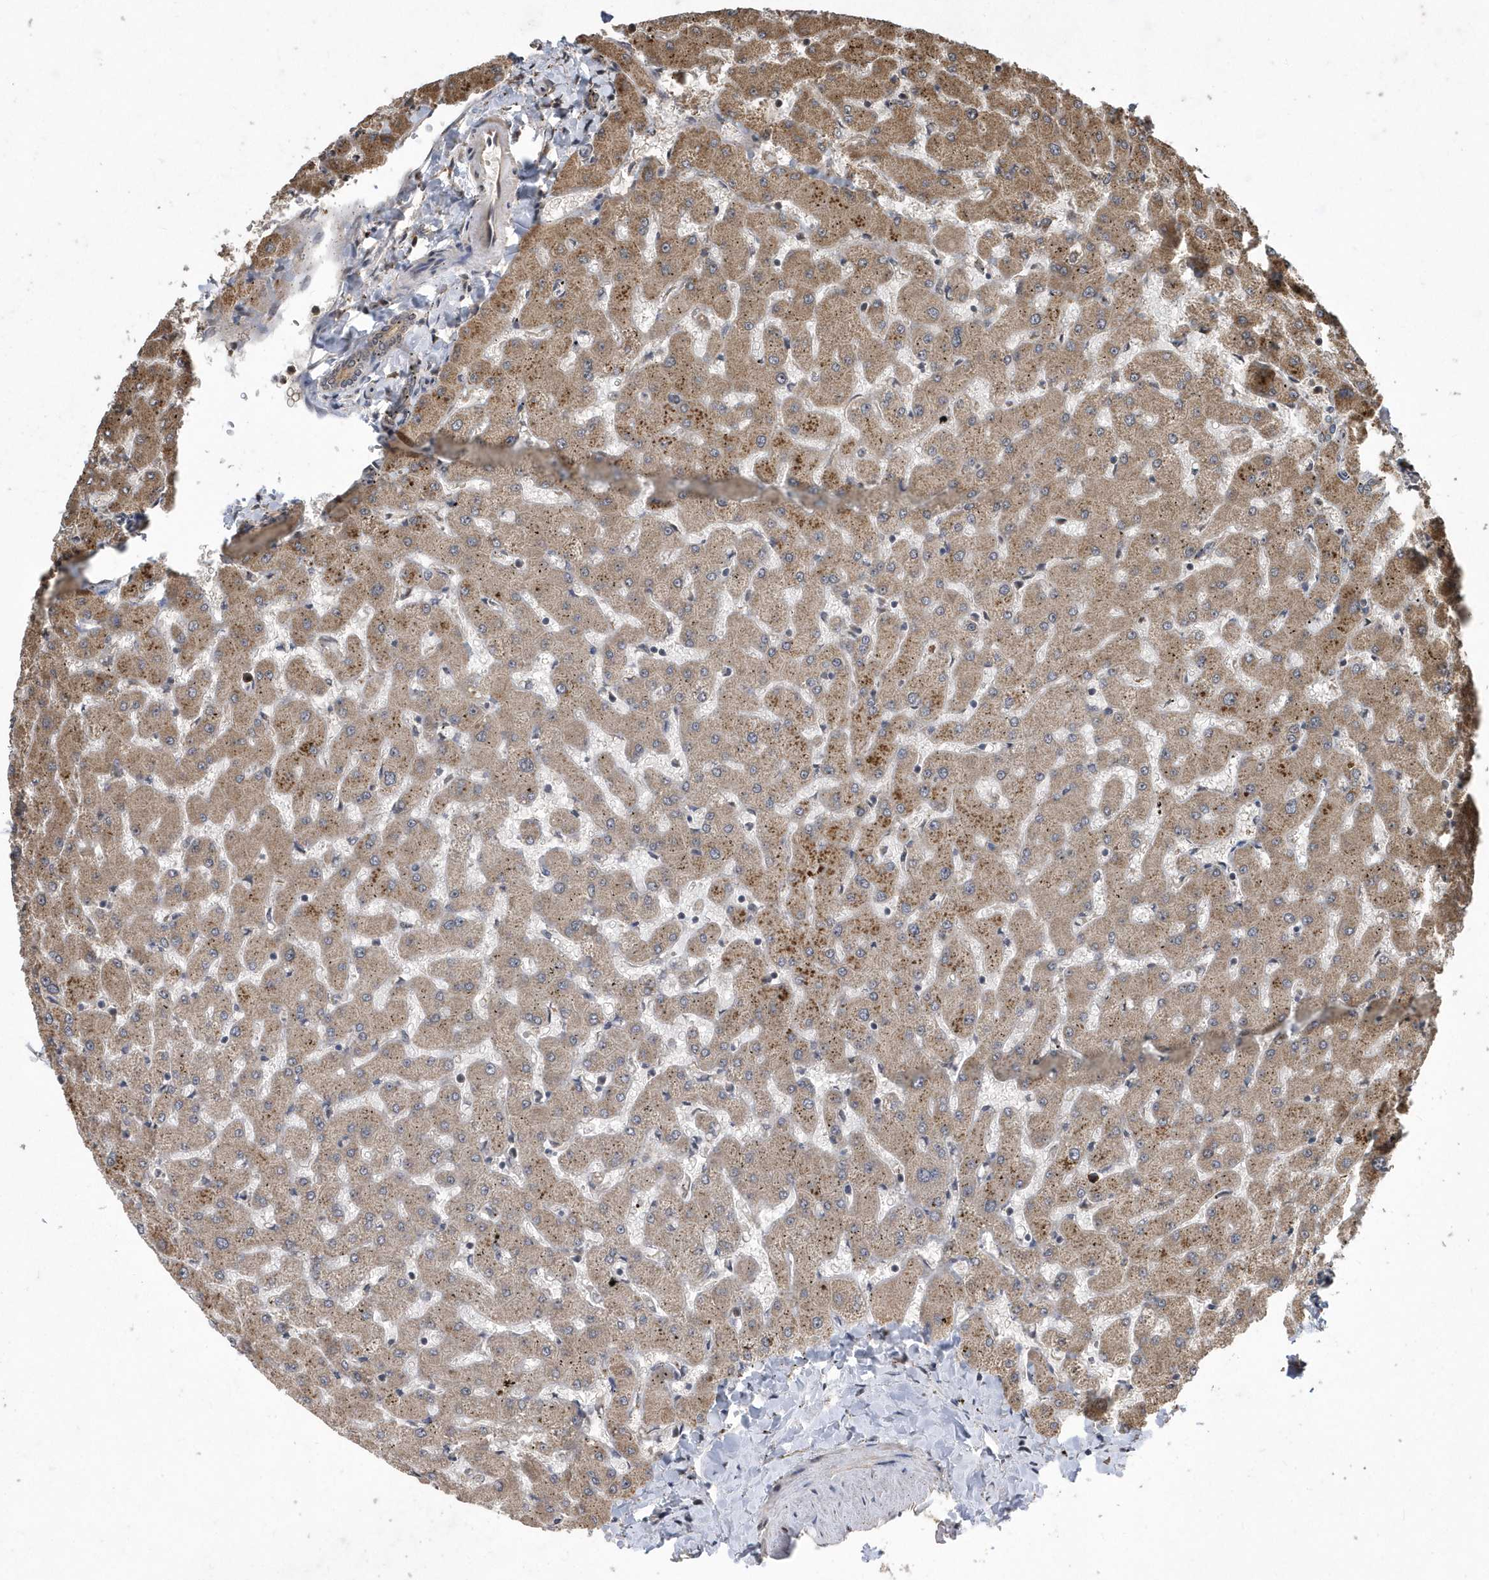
{"staining": {"intensity": "weak", "quantity": "25%-75%", "location": "cytoplasmic/membranous"}, "tissue": "liver", "cell_type": "Cholangiocytes", "image_type": "normal", "snomed": [{"axis": "morphology", "description": "Normal tissue, NOS"}, {"axis": "topography", "description": "Liver"}], "caption": "Brown immunohistochemical staining in unremarkable liver shows weak cytoplasmic/membranous positivity in about 25%-75% of cholangiocytes. Immunohistochemistry stains the protein in brown and the nuclei are stained blue.", "gene": "WASHC5", "patient": {"sex": "female", "age": 63}}